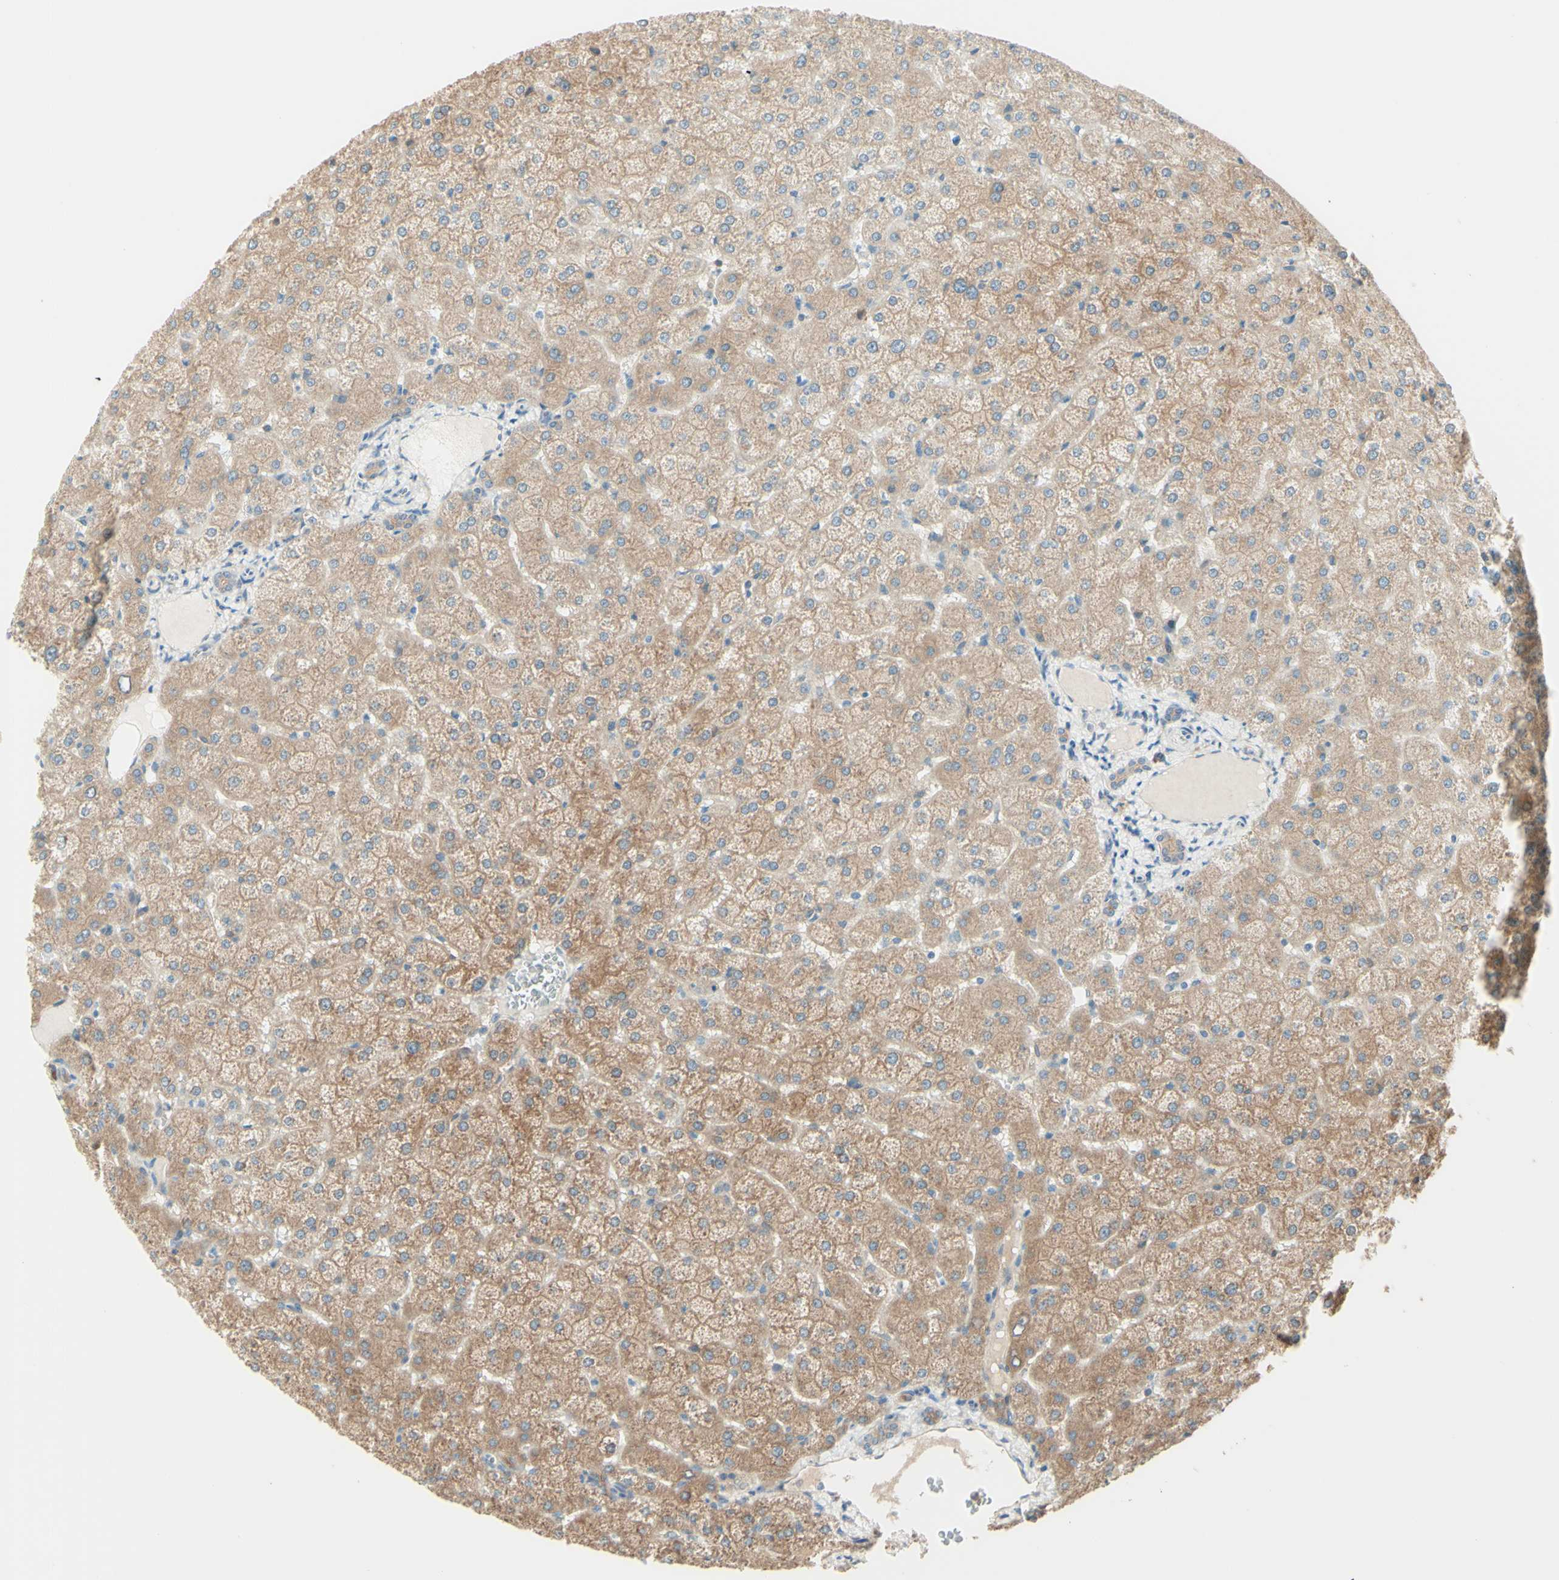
{"staining": {"intensity": "weak", "quantity": ">75%", "location": "cytoplasmic/membranous"}, "tissue": "liver", "cell_type": "Cholangiocytes", "image_type": "normal", "snomed": [{"axis": "morphology", "description": "Normal tissue, NOS"}, {"axis": "topography", "description": "Liver"}], "caption": "Immunohistochemical staining of unremarkable human liver reveals weak cytoplasmic/membranous protein expression in about >75% of cholangiocytes.", "gene": "MTM1", "patient": {"sex": "female", "age": 32}}